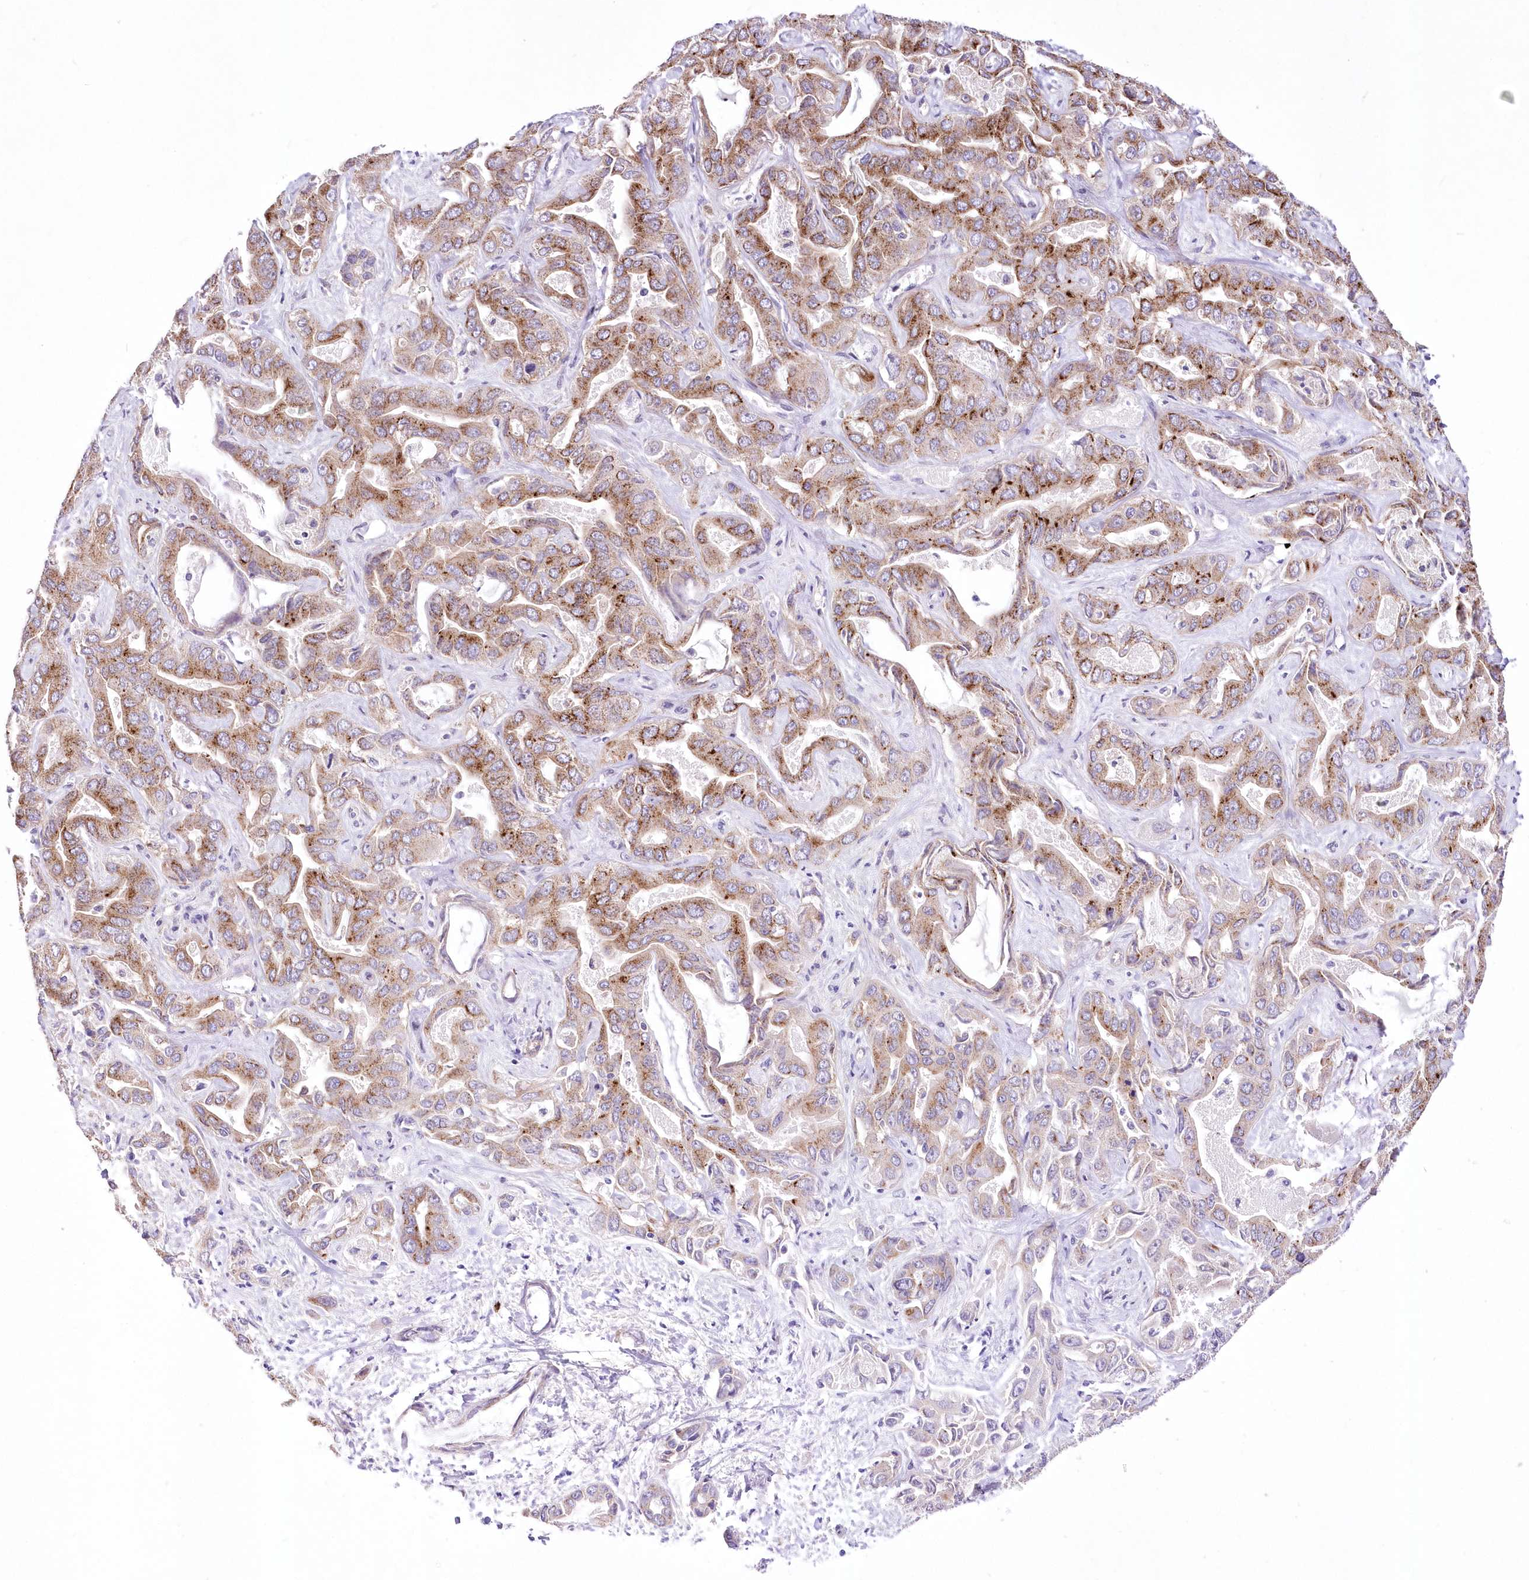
{"staining": {"intensity": "moderate", "quantity": ">75%", "location": "cytoplasmic/membranous"}, "tissue": "liver cancer", "cell_type": "Tumor cells", "image_type": "cancer", "snomed": [{"axis": "morphology", "description": "Cholangiocarcinoma"}, {"axis": "topography", "description": "Liver"}], "caption": "The micrograph reveals immunohistochemical staining of liver cancer. There is moderate cytoplasmic/membranous staining is identified in approximately >75% of tumor cells. (brown staining indicates protein expression, while blue staining denotes nuclei).", "gene": "FAM241B", "patient": {"sex": "female", "age": 52}}